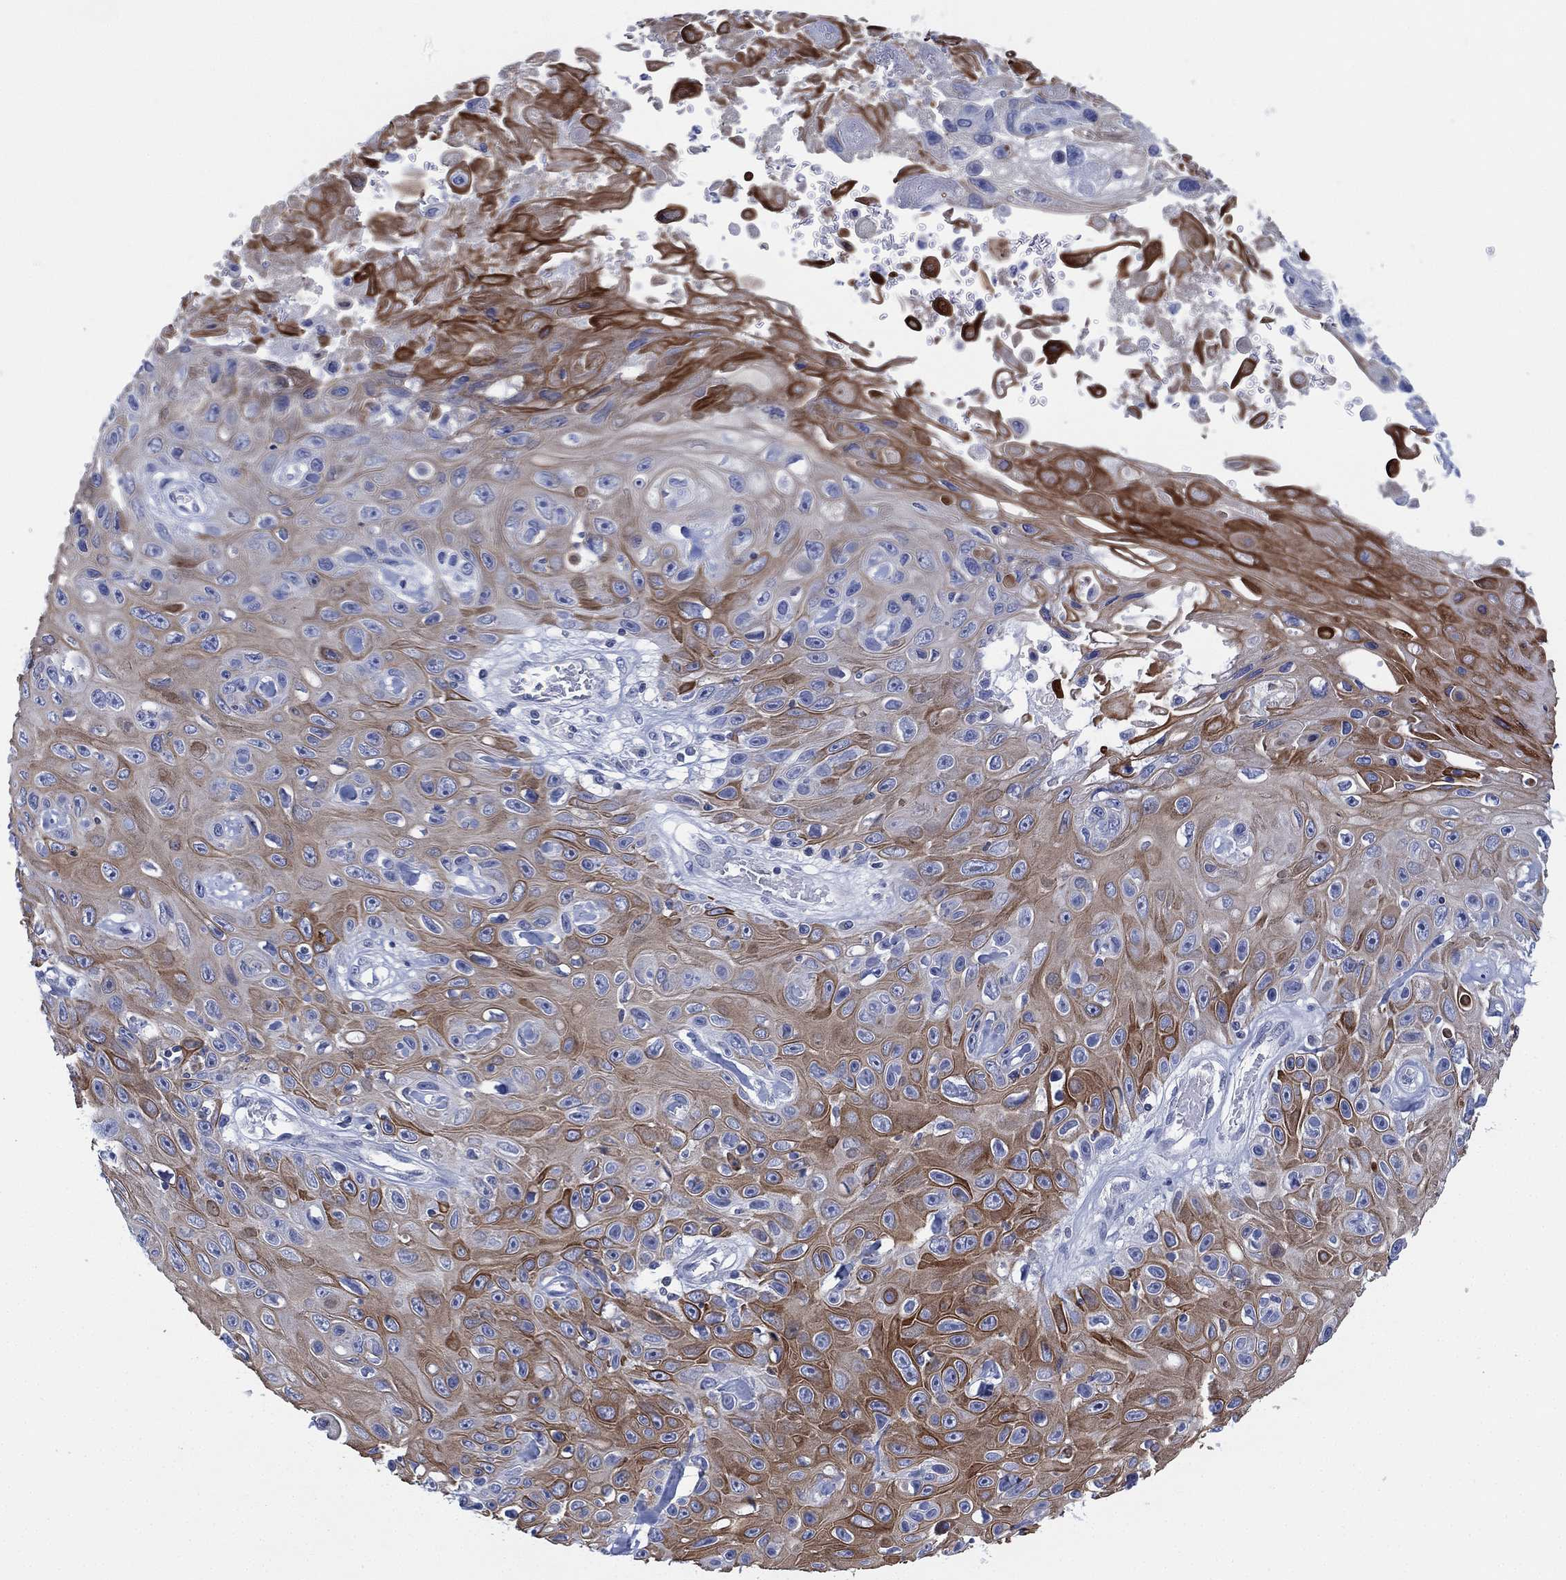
{"staining": {"intensity": "moderate", "quantity": "25%-75%", "location": "cytoplasmic/membranous"}, "tissue": "skin cancer", "cell_type": "Tumor cells", "image_type": "cancer", "snomed": [{"axis": "morphology", "description": "Squamous cell carcinoma, NOS"}, {"axis": "topography", "description": "Skin"}], "caption": "Moderate cytoplasmic/membranous positivity is present in about 25%-75% of tumor cells in skin cancer (squamous cell carcinoma). The staining was performed using DAB, with brown indicating positive protein expression. Nuclei are stained blue with hematoxylin.", "gene": "SEPTIN1", "patient": {"sex": "male", "age": 82}}